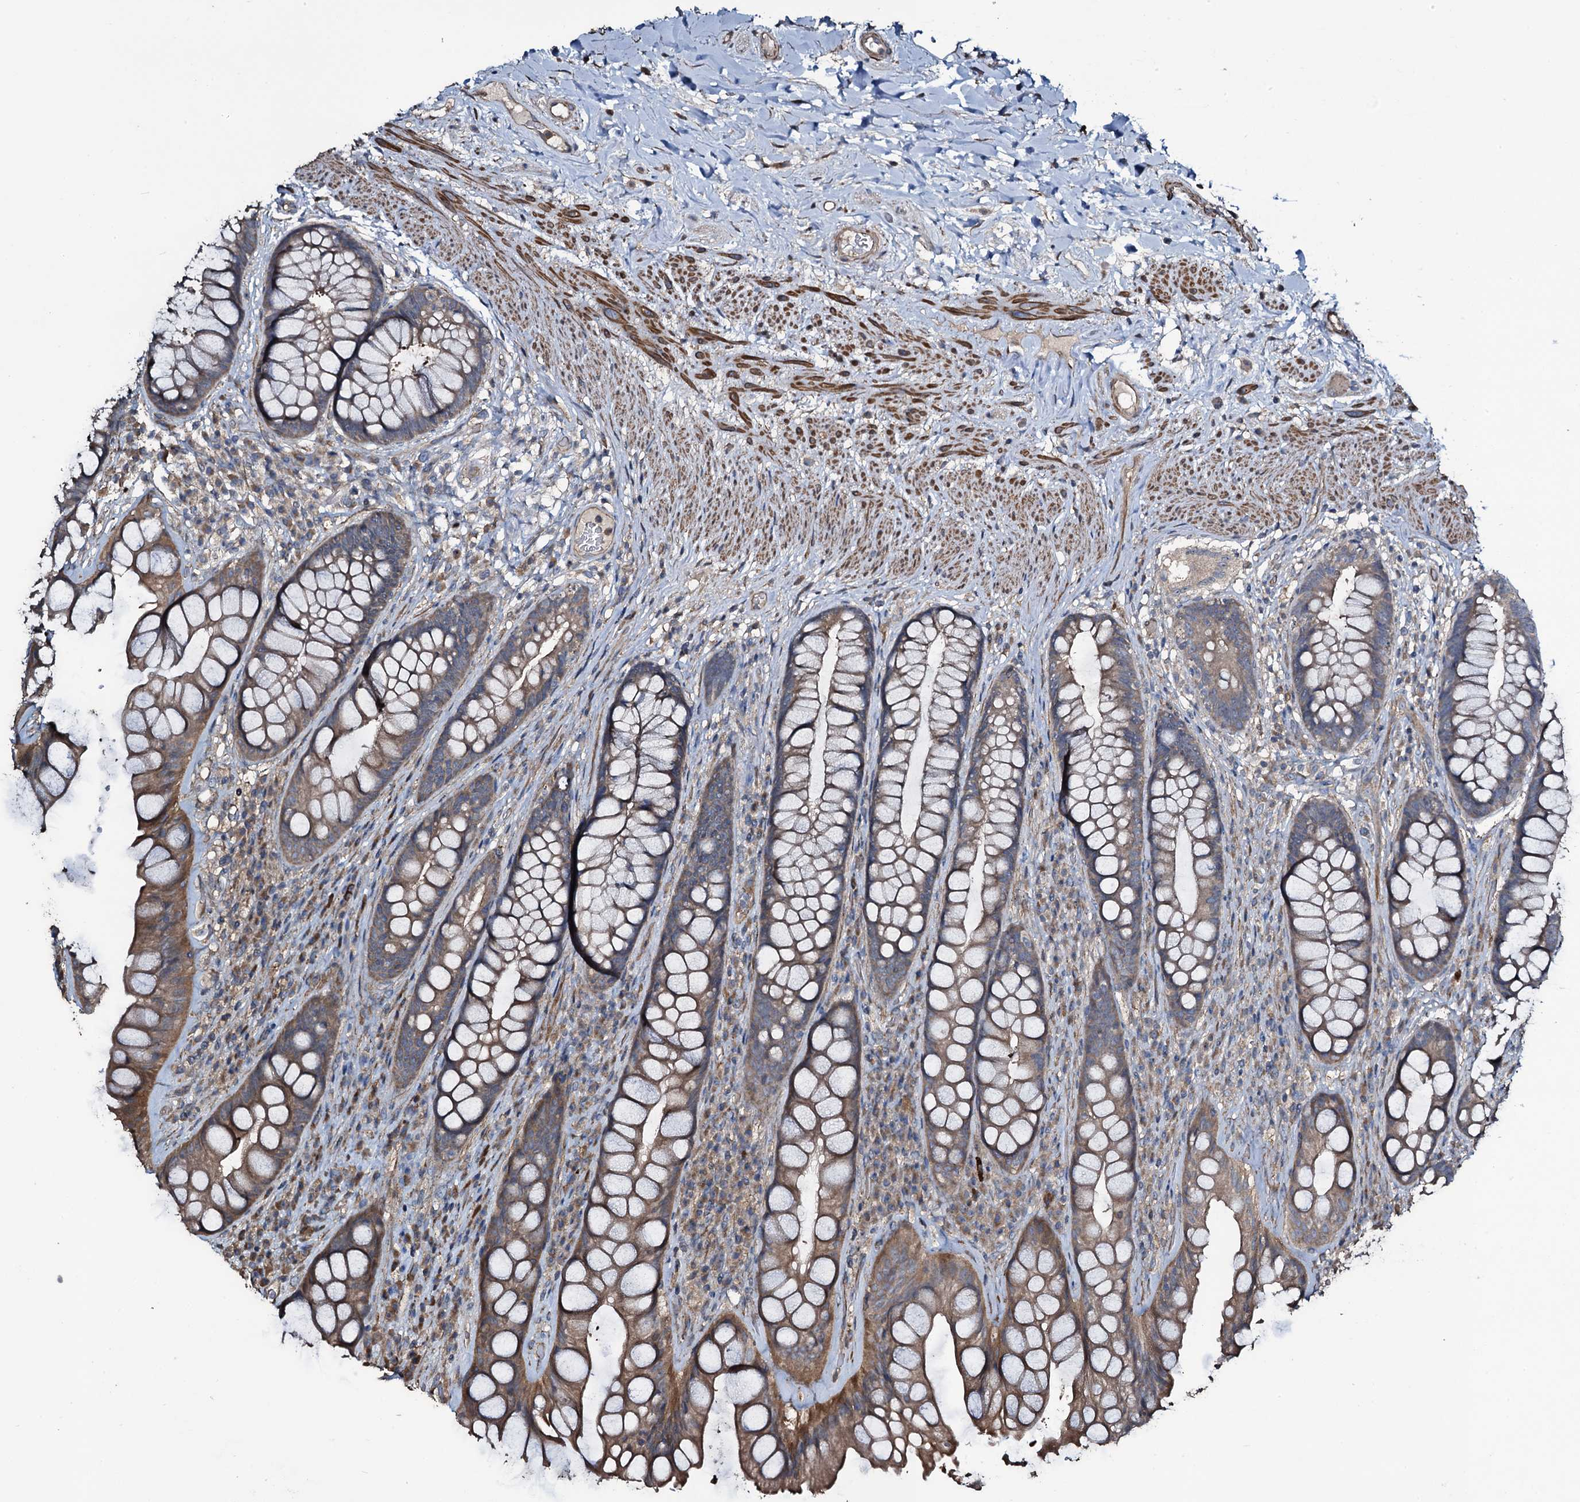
{"staining": {"intensity": "moderate", "quantity": ">75%", "location": "cytoplasmic/membranous"}, "tissue": "rectum", "cell_type": "Glandular cells", "image_type": "normal", "snomed": [{"axis": "morphology", "description": "Normal tissue, NOS"}, {"axis": "topography", "description": "Rectum"}], "caption": "Brown immunohistochemical staining in normal human rectum displays moderate cytoplasmic/membranous positivity in approximately >75% of glandular cells. (DAB (3,3'-diaminobenzidine) IHC with brightfield microscopy, high magnification).", "gene": "WIPF3", "patient": {"sex": "male", "age": 74}}